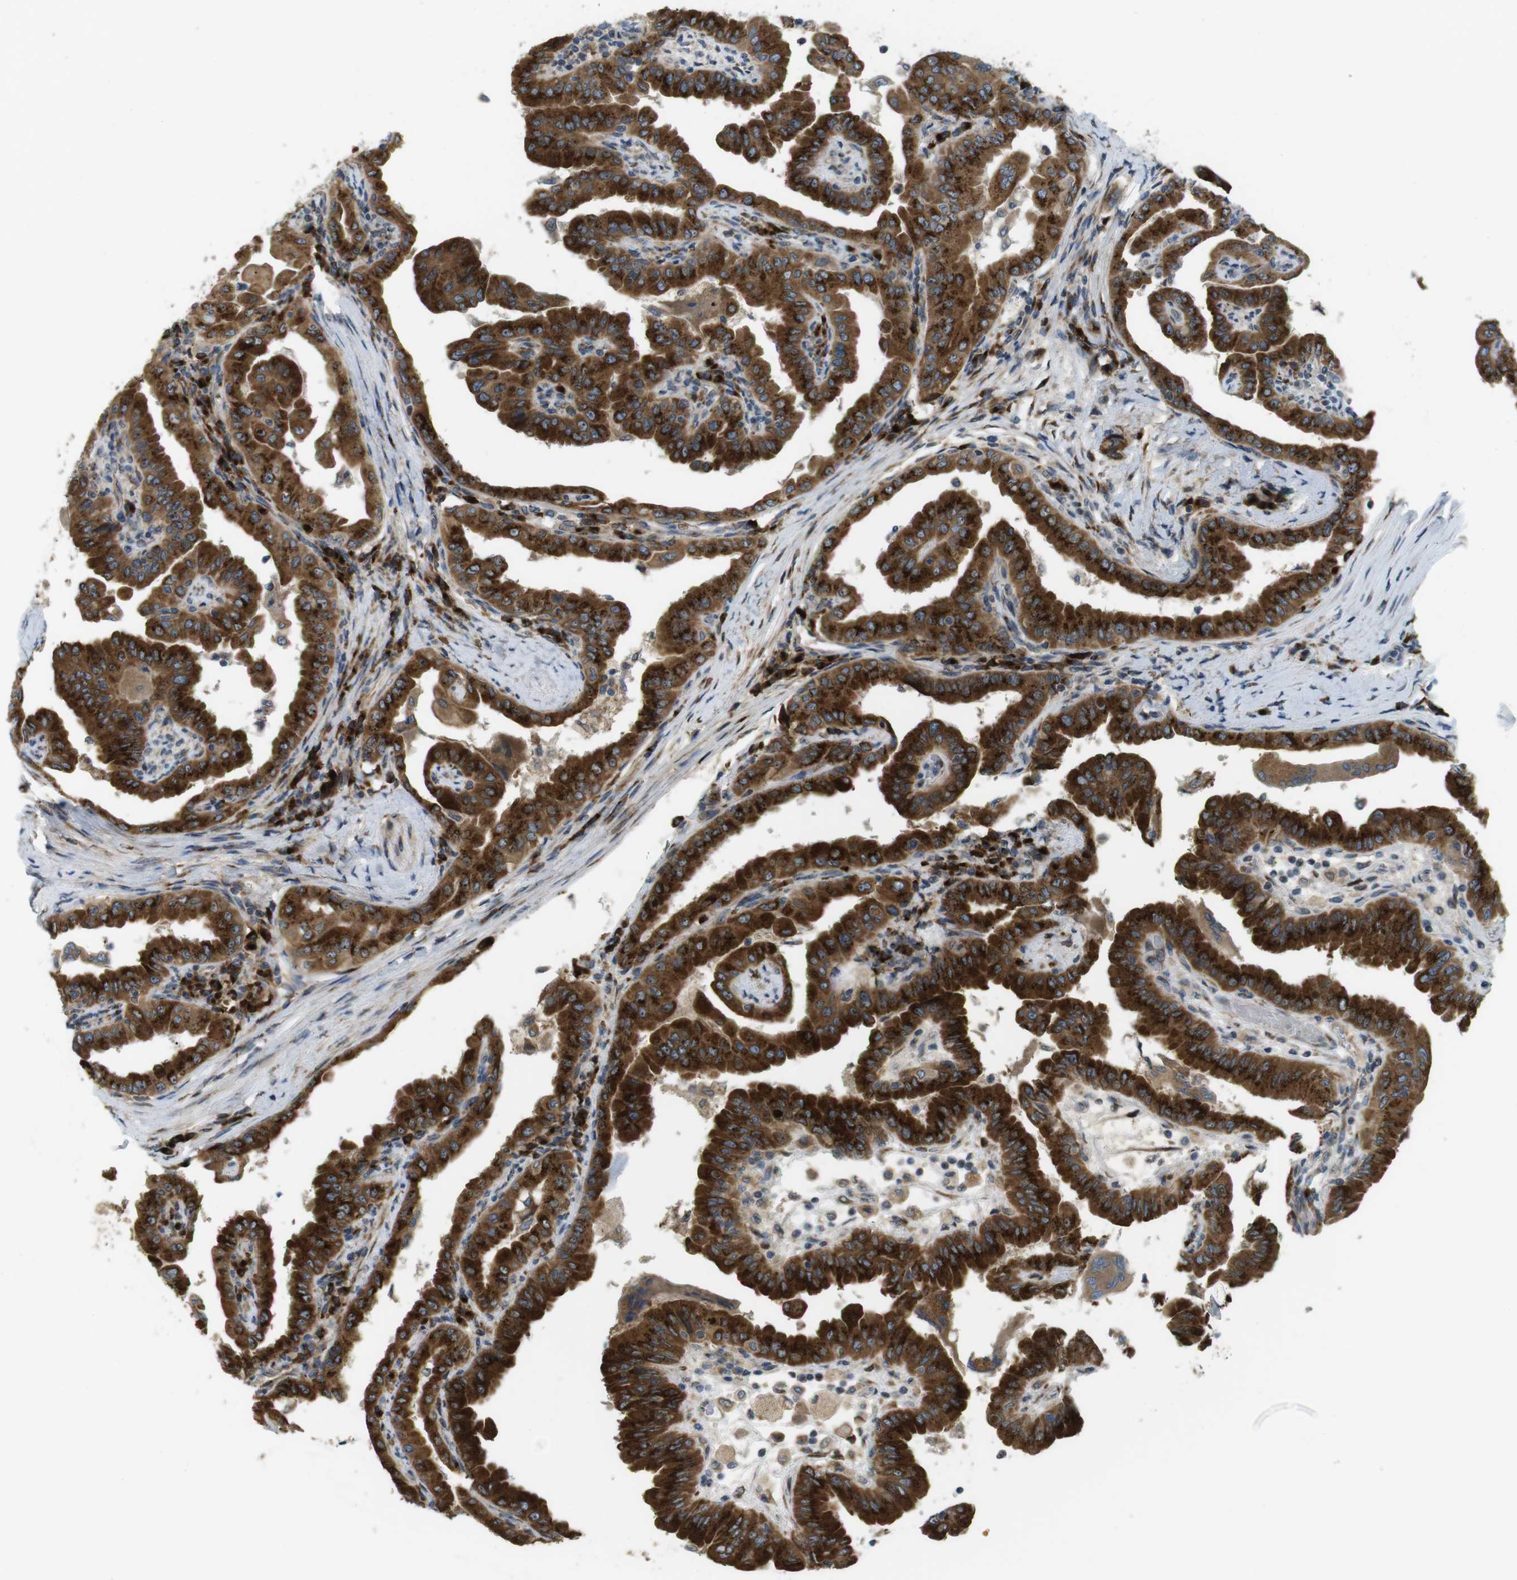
{"staining": {"intensity": "strong", "quantity": ">75%", "location": "cytoplasmic/membranous"}, "tissue": "thyroid cancer", "cell_type": "Tumor cells", "image_type": "cancer", "snomed": [{"axis": "morphology", "description": "Papillary adenocarcinoma, NOS"}, {"axis": "topography", "description": "Thyroid gland"}], "caption": "Thyroid cancer (papillary adenocarcinoma) stained with DAB (3,3'-diaminobenzidine) IHC reveals high levels of strong cytoplasmic/membranous positivity in approximately >75% of tumor cells. The protein is shown in brown color, while the nuclei are stained blue.", "gene": "TMEM143", "patient": {"sex": "male", "age": 33}}